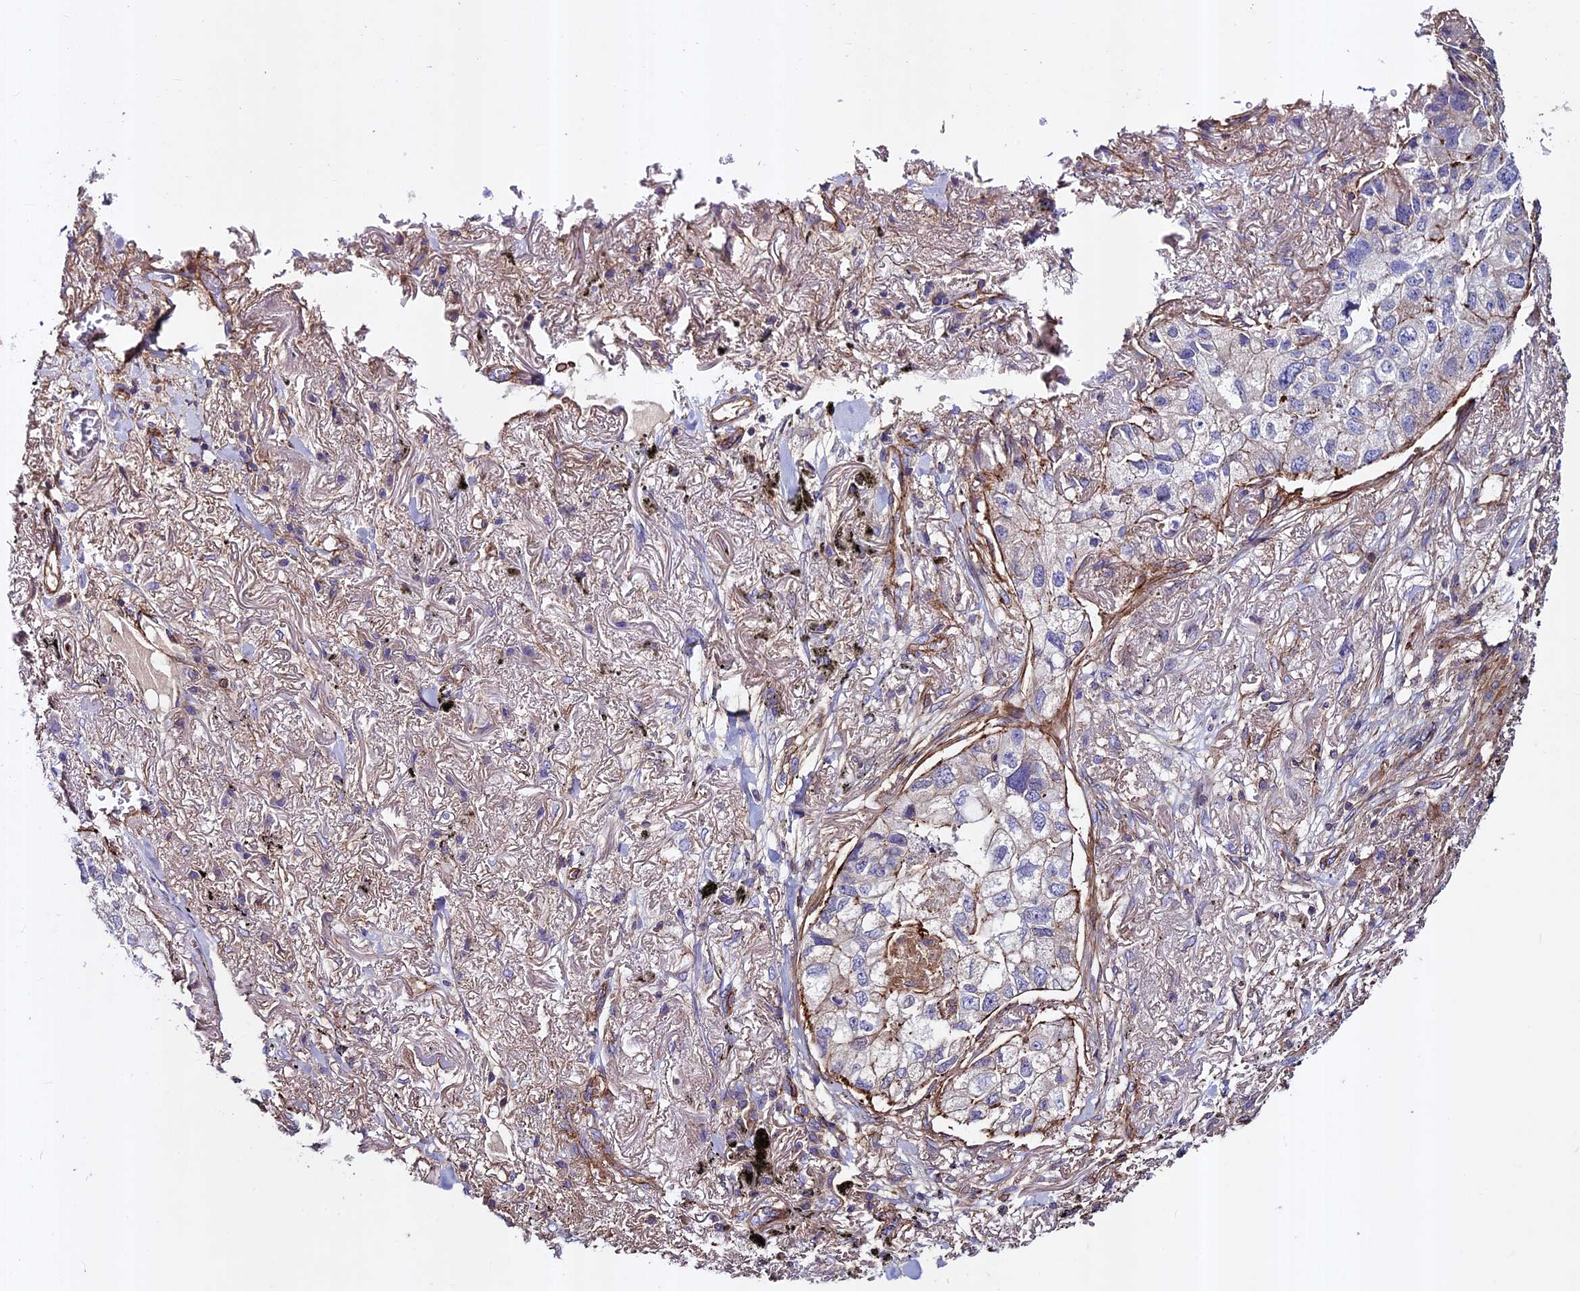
{"staining": {"intensity": "weak", "quantity": "<25%", "location": "cytoplasmic/membranous"}, "tissue": "lung cancer", "cell_type": "Tumor cells", "image_type": "cancer", "snomed": [{"axis": "morphology", "description": "Adenocarcinoma, NOS"}, {"axis": "topography", "description": "Lung"}], "caption": "Histopathology image shows no protein positivity in tumor cells of lung adenocarcinoma tissue. (DAB (3,3'-diaminobenzidine) immunohistochemistry visualized using brightfield microscopy, high magnification).", "gene": "EVA1B", "patient": {"sex": "male", "age": 65}}